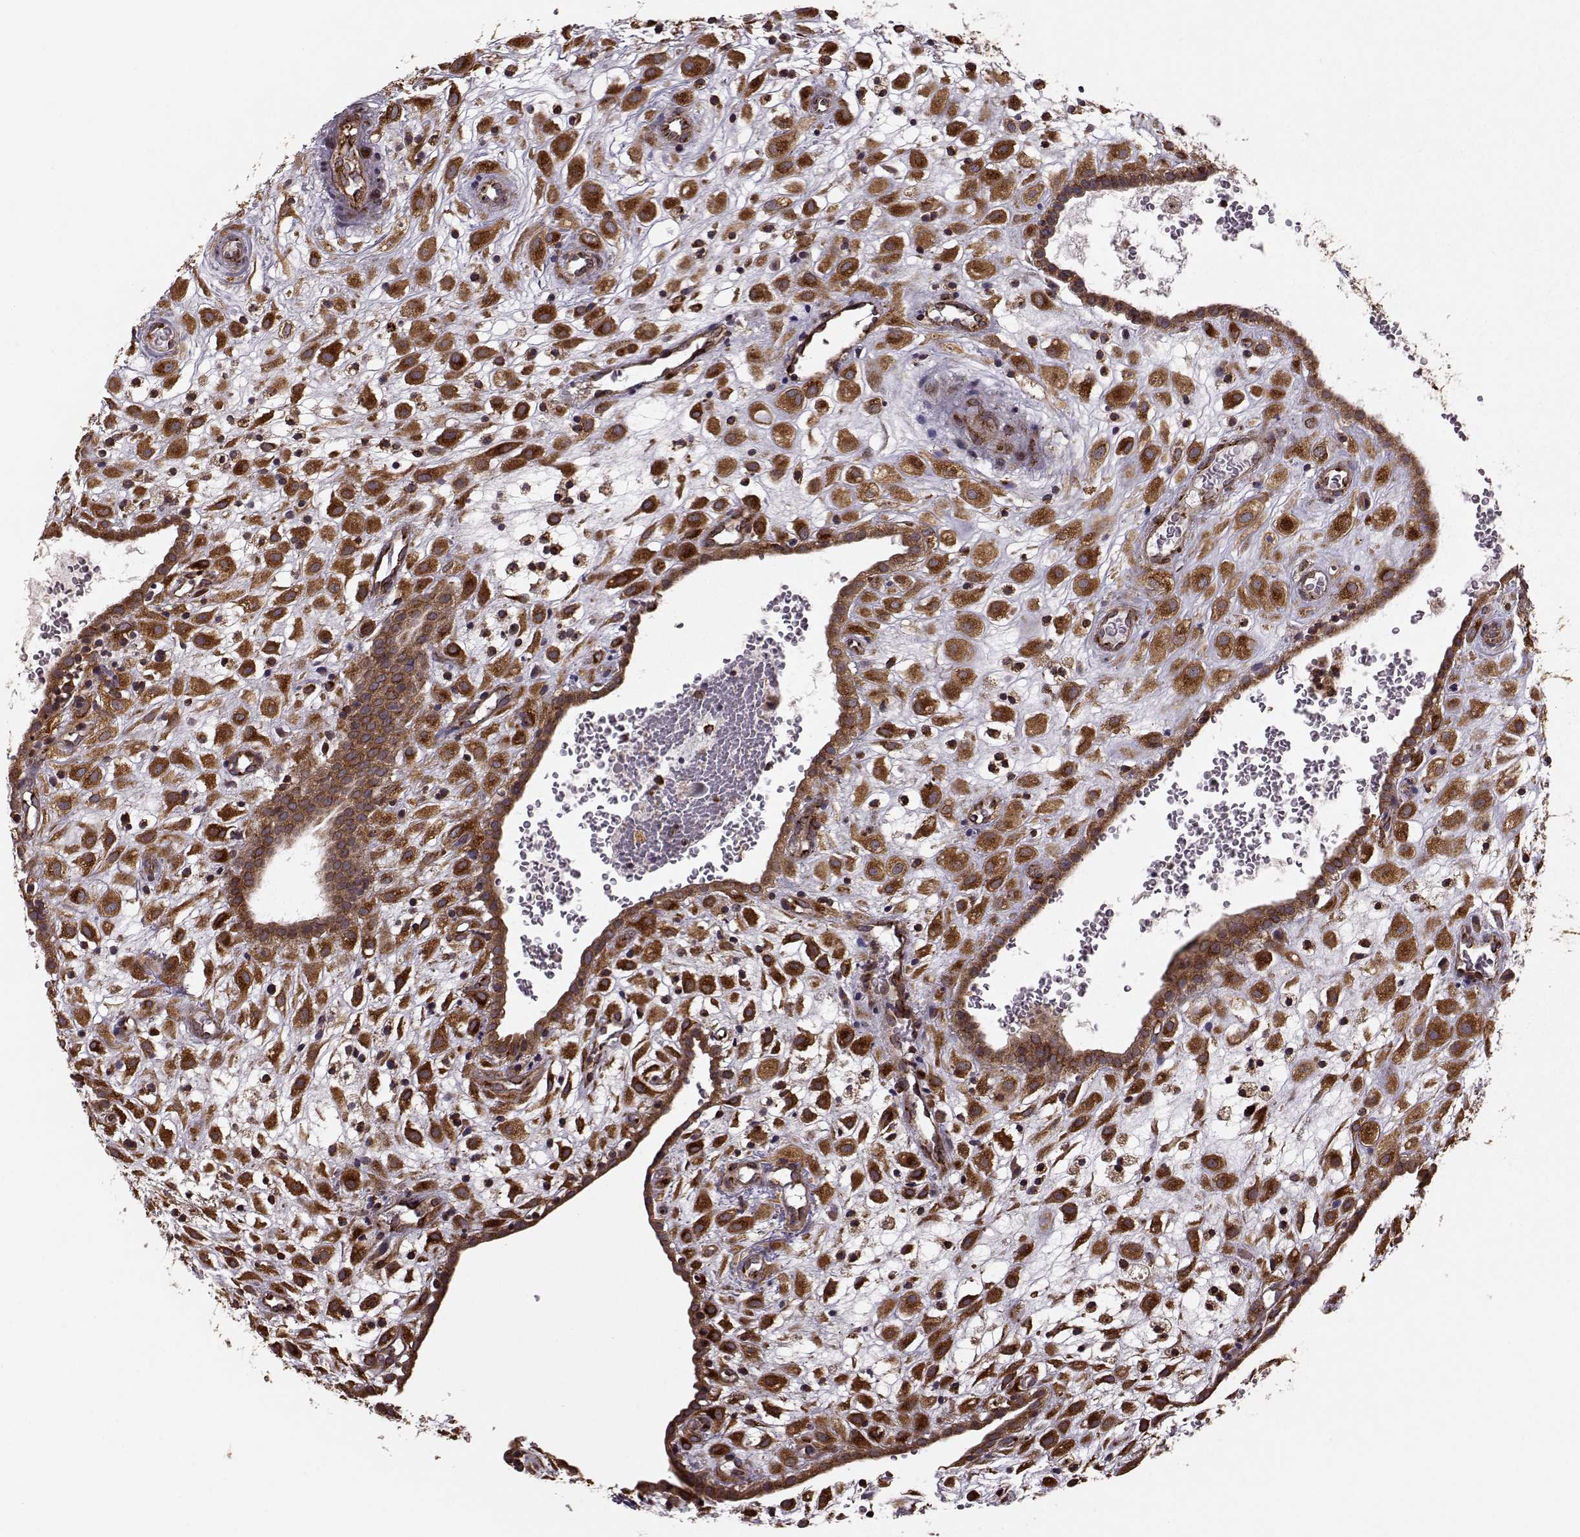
{"staining": {"intensity": "strong", "quantity": ">75%", "location": "cytoplasmic/membranous"}, "tissue": "placenta", "cell_type": "Decidual cells", "image_type": "normal", "snomed": [{"axis": "morphology", "description": "Normal tissue, NOS"}, {"axis": "topography", "description": "Placenta"}], "caption": "Protein analysis of unremarkable placenta shows strong cytoplasmic/membranous expression in approximately >75% of decidual cells. Using DAB (3,3'-diaminobenzidine) (brown) and hematoxylin (blue) stains, captured at high magnification using brightfield microscopy.", "gene": "YIPF5", "patient": {"sex": "female", "age": 24}}